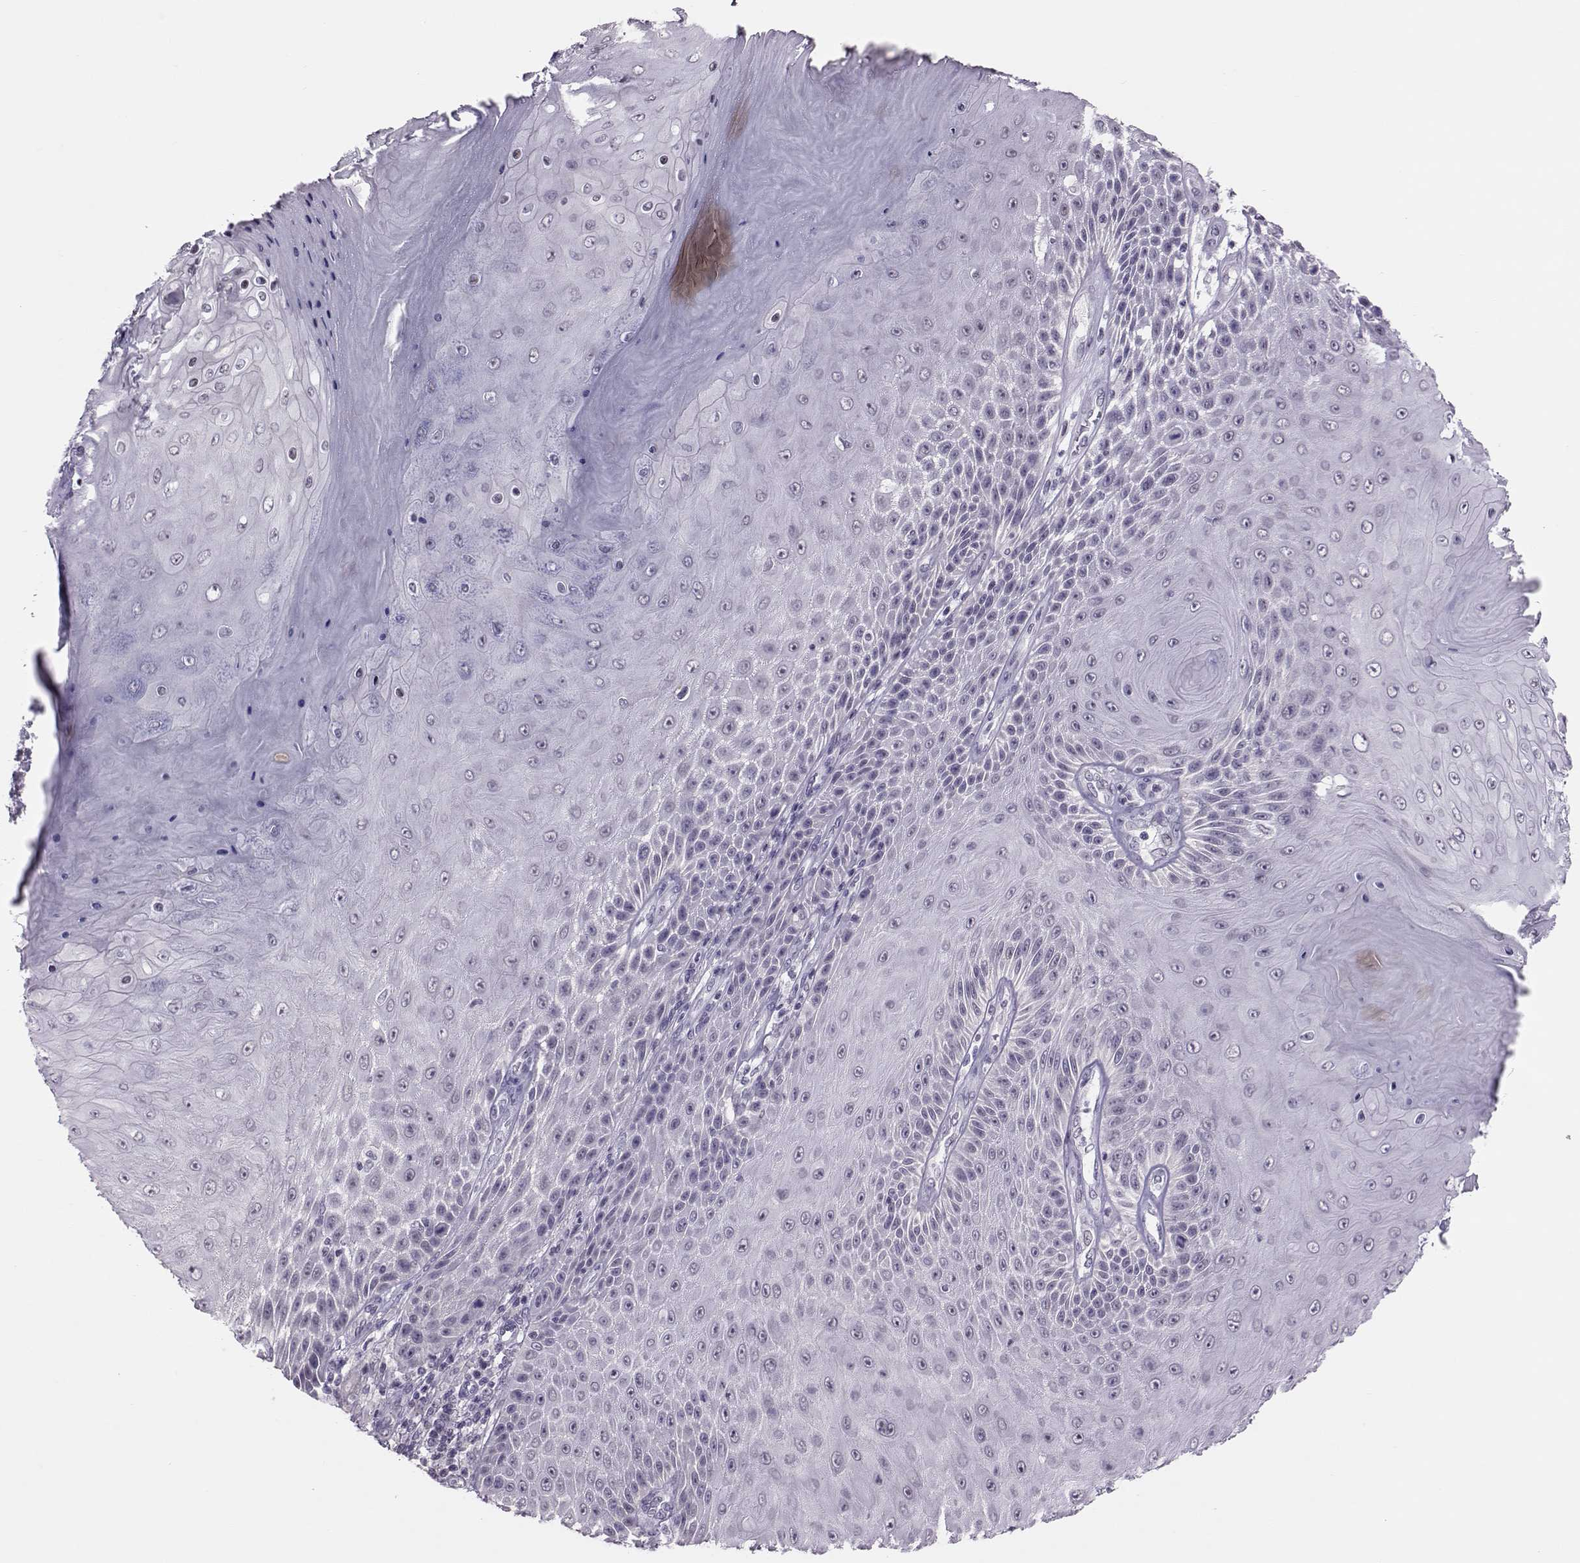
{"staining": {"intensity": "negative", "quantity": "none", "location": "none"}, "tissue": "skin cancer", "cell_type": "Tumor cells", "image_type": "cancer", "snomed": [{"axis": "morphology", "description": "Squamous cell carcinoma, NOS"}, {"axis": "topography", "description": "Skin"}], "caption": "Human squamous cell carcinoma (skin) stained for a protein using IHC shows no positivity in tumor cells.", "gene": "DNAAF1", "patient": {"sex": "male", "age": 62}}